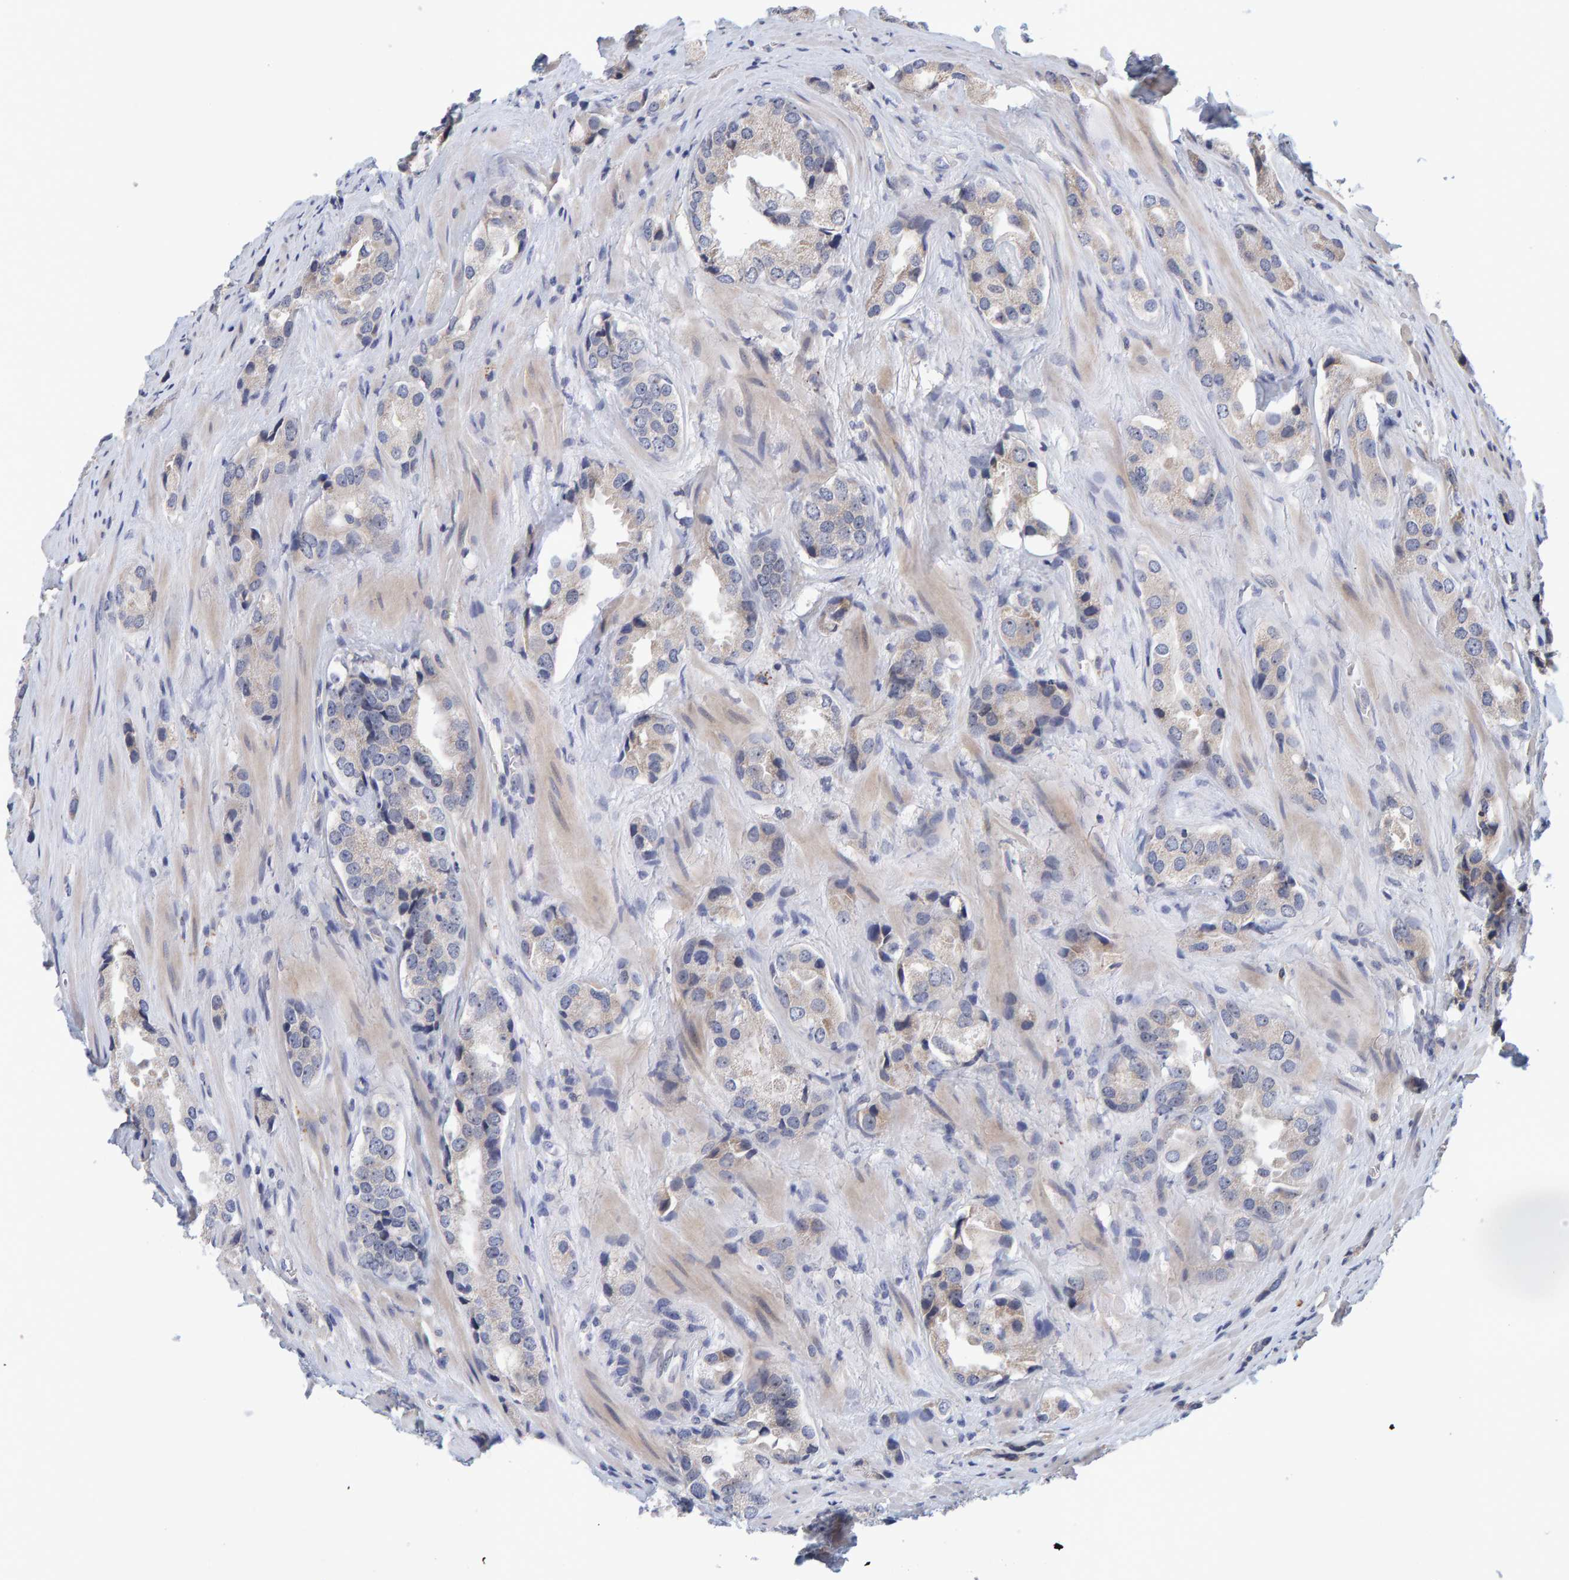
{"staining": {"intensity": "weak", "quantity": "<25%", "location": "cytoplasmic/membranous"}, "tissue": "prostate cancer", "cell_type": "Tumor cells", "image_type": "cancer", "snomed": [{"axis": "morphology", "description": "Adenocarcinoma, High grade"}, {"axis": "topography", "description": "Prostate"}], "caption": "High magnification brightfield microscopy of high-grade adenocarcinoma (prostate) stained with DAB (3,3'-diaminobenzidine) (brown) and counterstained with hematoxylin (blue): tumor cells show no significant expression.", "gene": "ZNF77", "patient": {"sex": "male", "age": 63}}